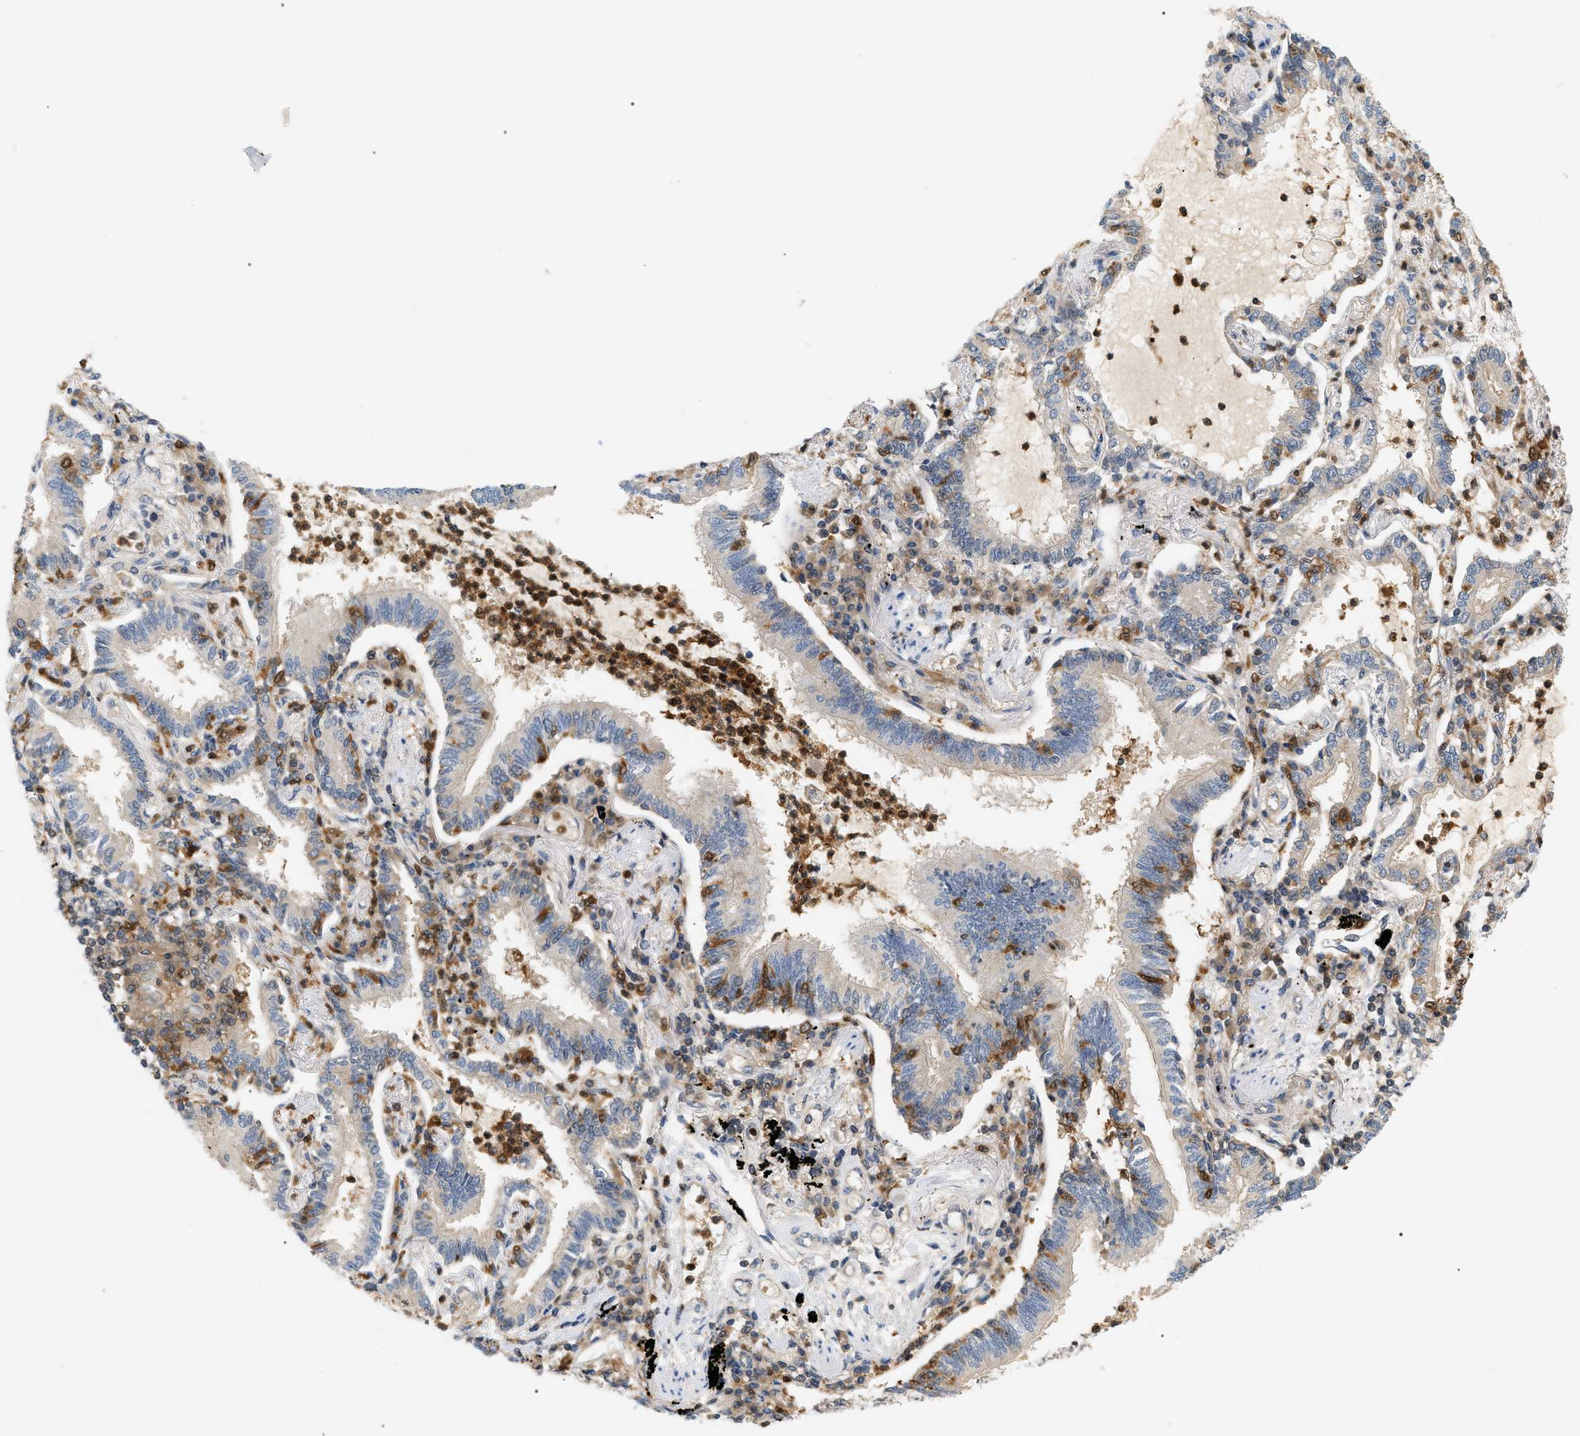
{"staining": {"intensity": "weak", "quantity": "25%-75%", "location": "cytoplasmic/membranous"}, "tissue": "lung cancer", "cell_type": "Tumor cells", "image_type": "cancer", "snomed": [{"axis": "morphology", "description": "Normal tissue, NOS"}, {"axis": "morphology", "description": "Adenocarcinoma, NOS"}, {"axis": "topography", "description": "Bronchus"}, {"axis": "topography", "description": "Lung"}], "caption": "High-magnification brightfield microscopy of lung cancer stained with DAB (3,3'-diaminobenzidine) (brown) and counterstained with hematoxylin (blue). tumor cells exhibit weak cytoplasmic/membranous positivity is appreciated in about25%-75% of cells.", "gene": "PYCARD", "patient": {"sex": "female", "age": 70}}